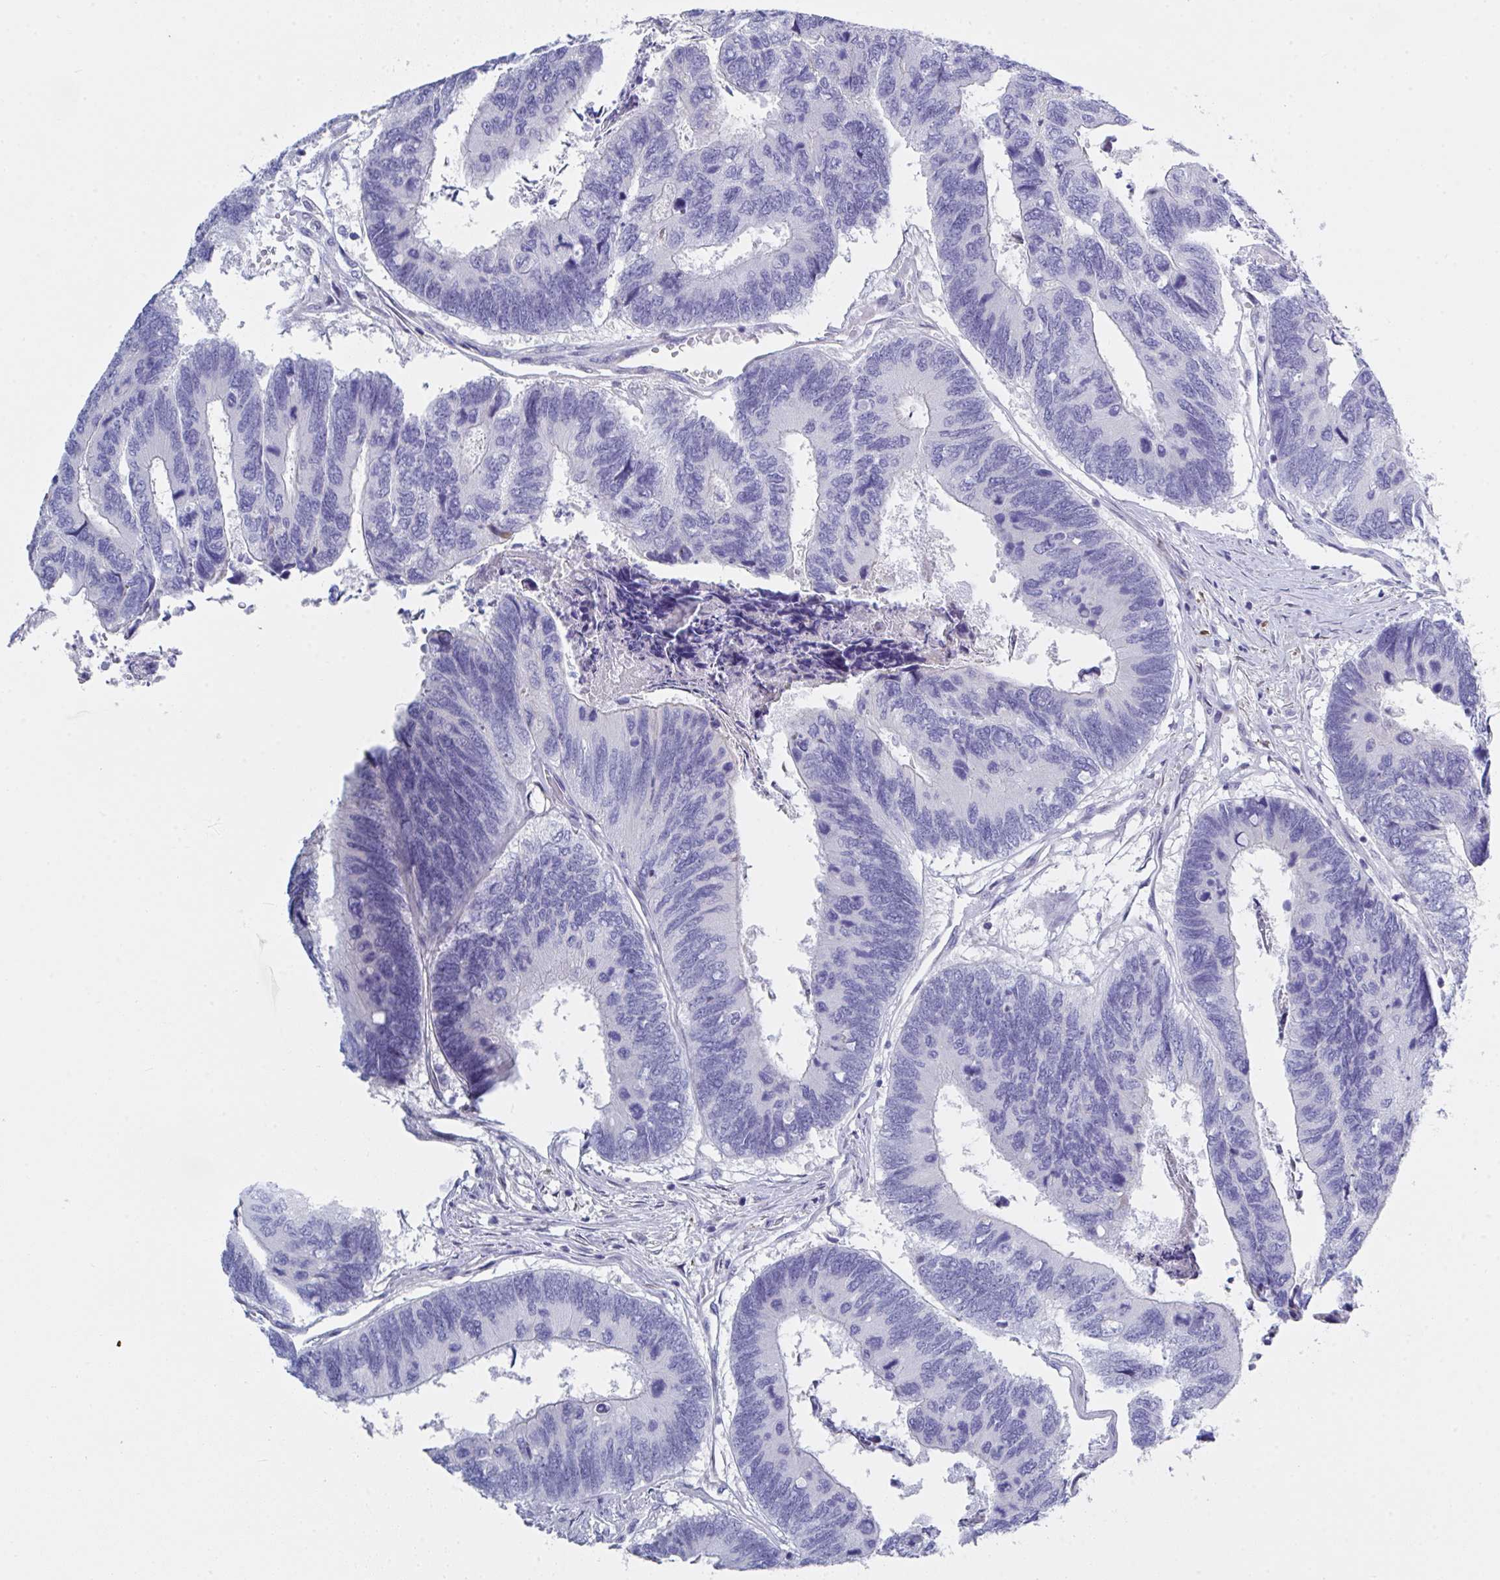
{"staining": {"intensity": "negative", "quantity": "none", "location": "none"}, "tissue": "colorectal cancer", "cell_type": "Tumor cells", "image_type": "cancer", "snomed": [{"axis": "morphology", "description": "Adenocarcinoma, NOS"}, {"axis": "topography", "description": "Colon"}], "caption": "Adenocarcinoma (colorectal) was stained to show a protein in brown. There is no significant positivity in tumor cells. Nuclei are stained in blue.", "gene": "FBXO47", "patient": {"sex": "female", "age": 67}}